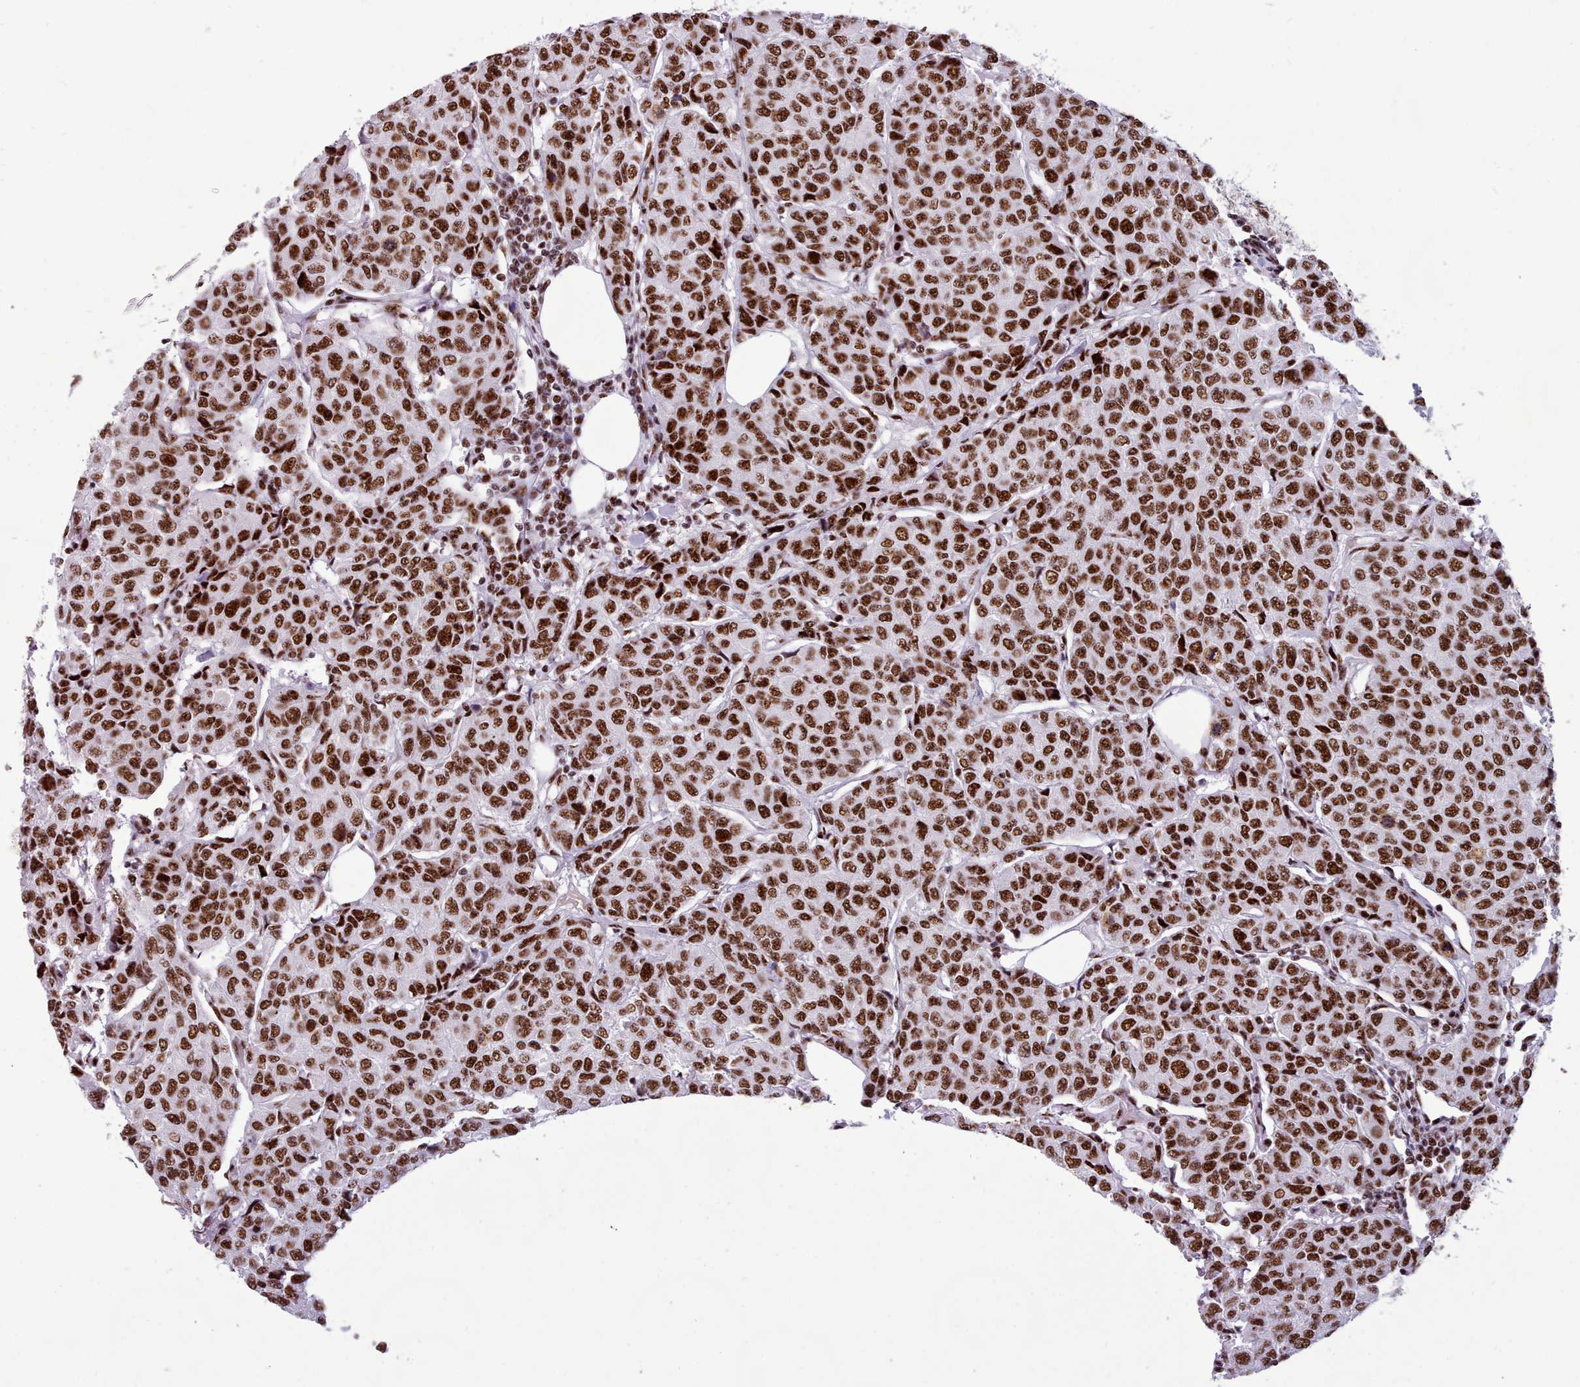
{"staining": {"intensity": "strong", "quantity": ">75%", "location": "nuclear"}, "tissue": "breast cancer", "cell_type": "Tumor cells", "image_type": "cancer", "snomed": [{"axis": "morphology", "description": "Duct carcinoma"}, {"axis": "topography", "description": "Breast"}], "caption": "Immunohistochemical staining of breast cancer (infiltrating ductal carcinoma) shows high levels of strong nuclear protein staining in about >75% of tumor cells. (DAB (3,3'-diaminobenzidine) IHC, brown staining for protein, blue staining for nuclei).", "gene": "TMEM35B", "patient": {"sex": "female", "age": 55}}